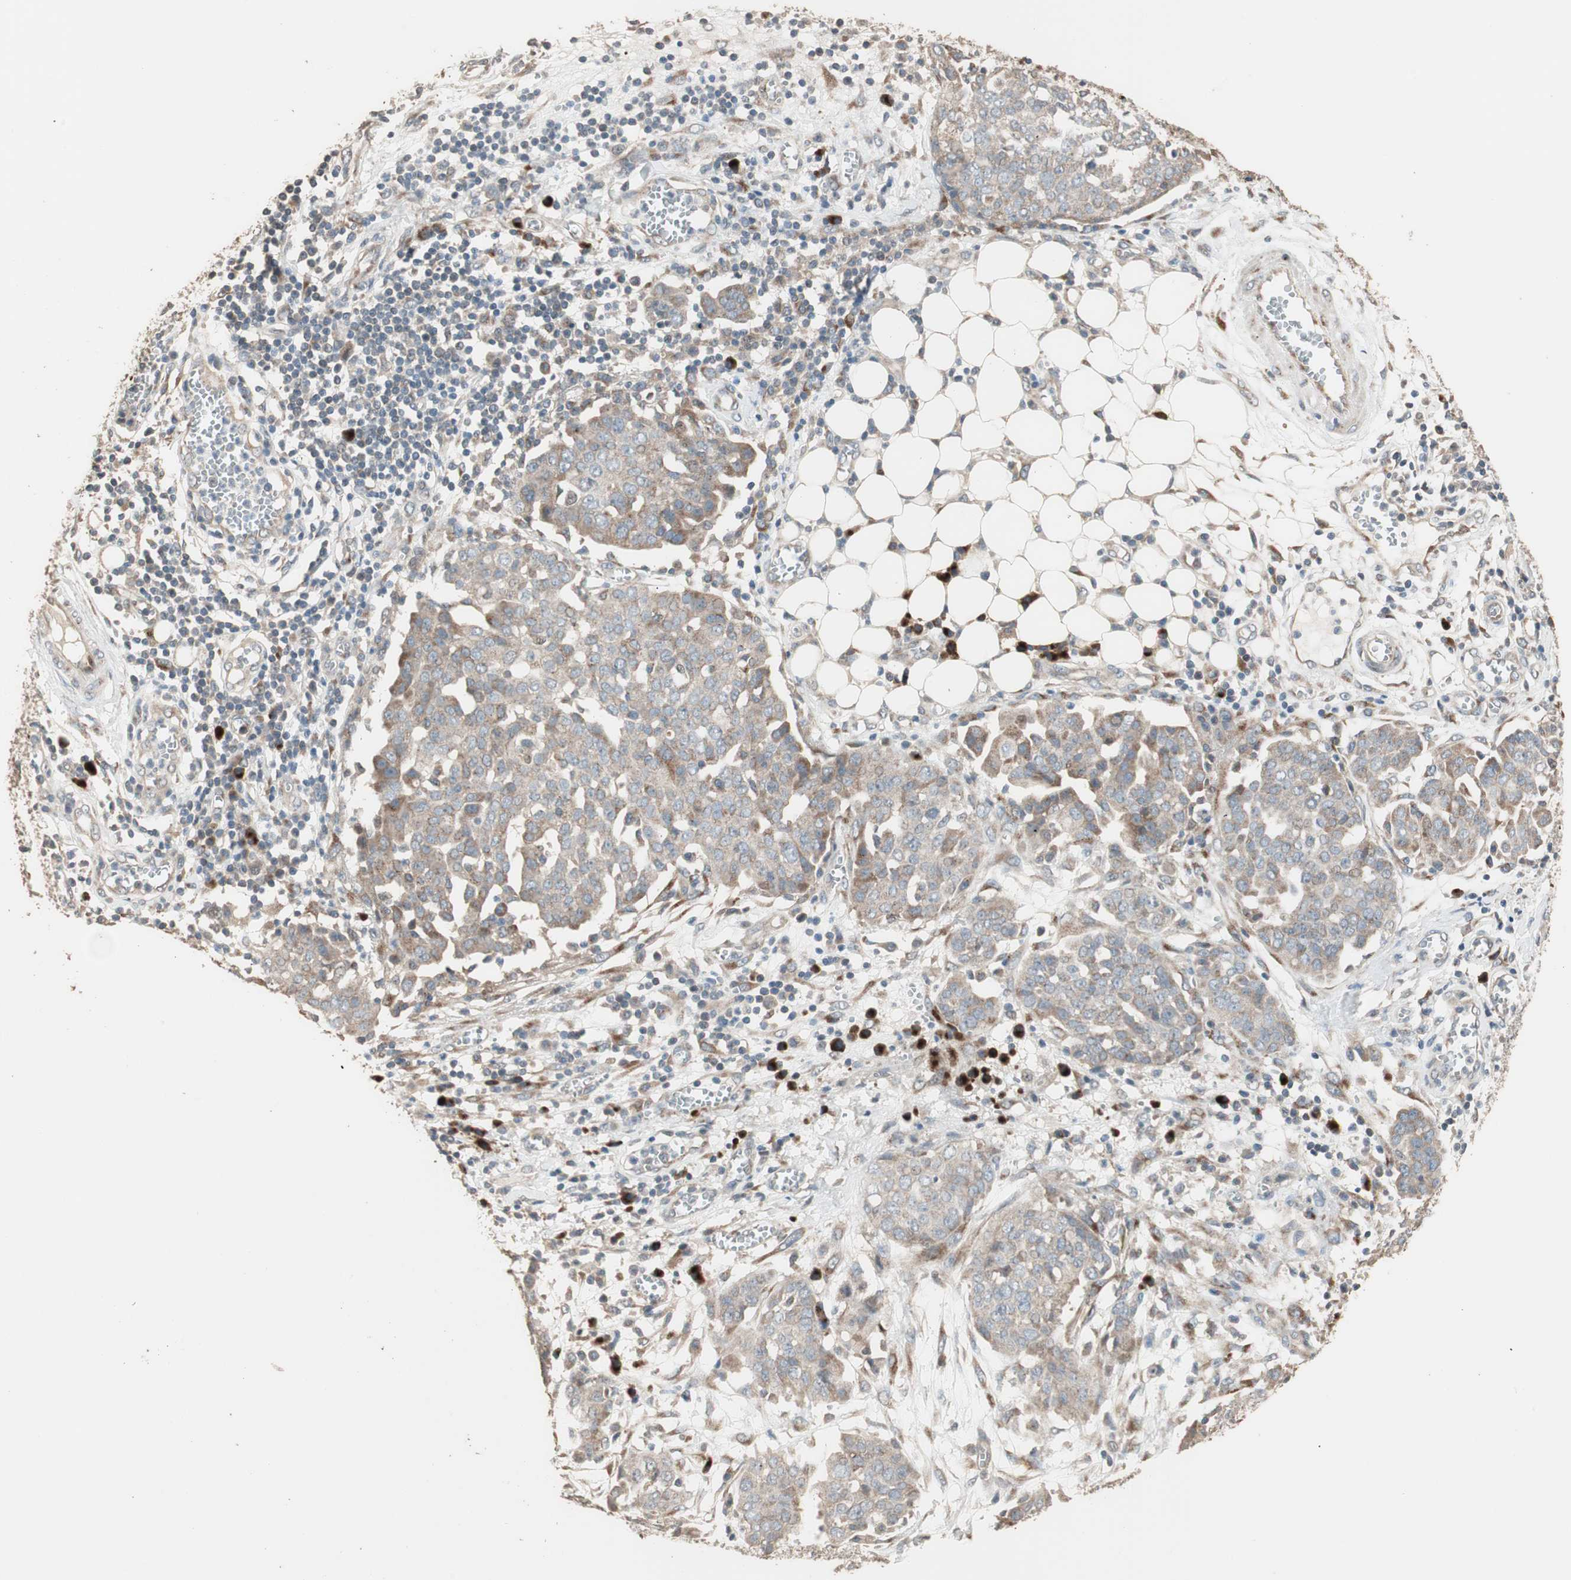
{"staining": {"intensity": "moderate", "quantity": ">75%", "location": "cytoplasmic/membranous"}, "tissue": "ovarian cancer", "cell_type": "Tumor cells", "image_type": "cancer", "snomed": [{"axis": "morphology", "description": "Cystadenocarcinoma, serous, NOS"}, {"axis": "topography", "description": "Soft tissue"}, {"axis": "topography", "description": "Ovary"}], "caption": "Serous cystadenocarcinoma (ovarian) was stained to show a protein in brown. There is medium levels of moderate cytoplasmic/membranous staining in approximately >75% of tumor cells. Using DAB (3,3'-diaminobenzidine) (brown) and hematoxylin (blue) stains, captured at high magnification using brightfield microscopy.", "gene": "RARRES1", "patient": {"sex": "female", "age": 57}}